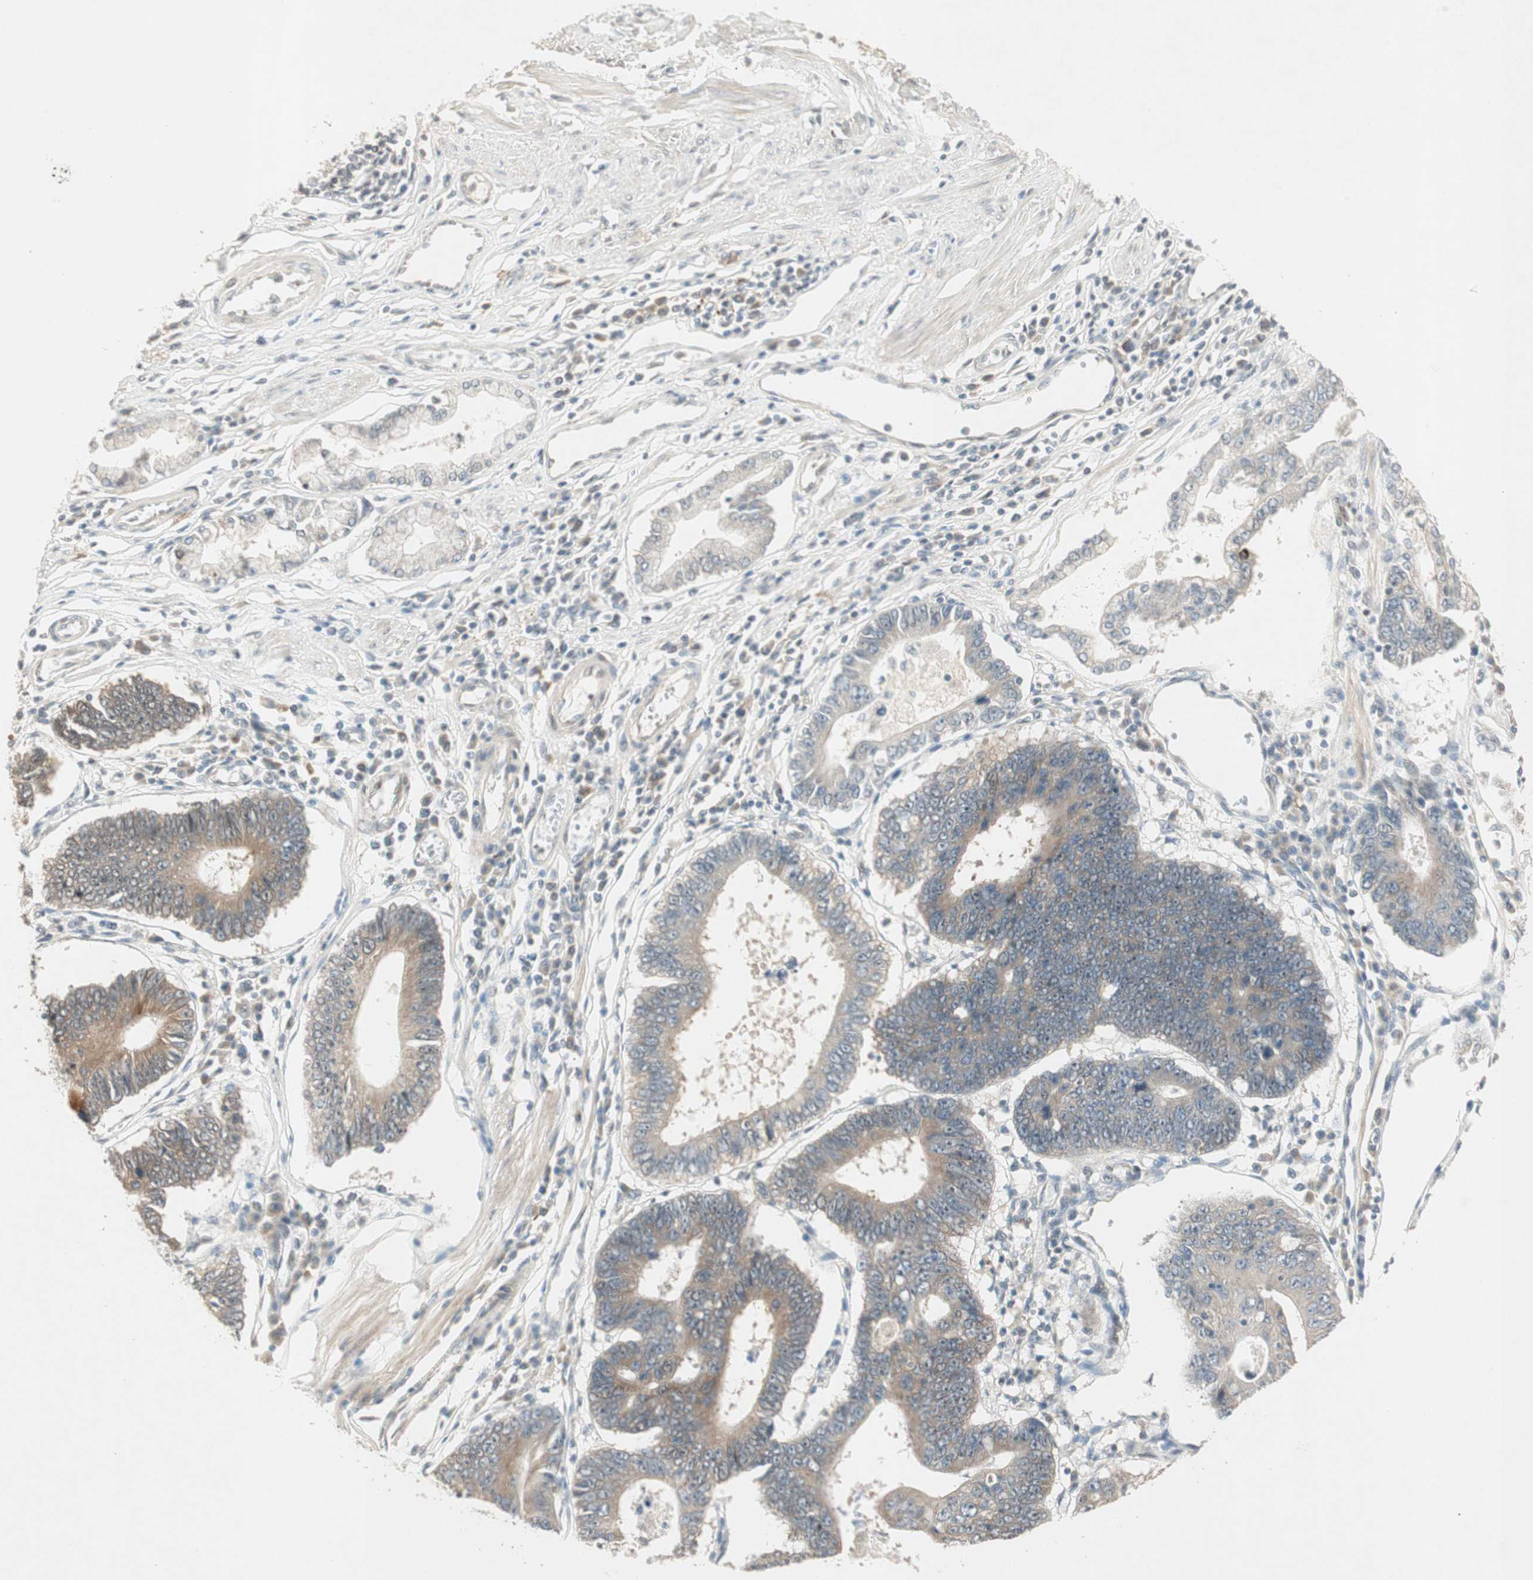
{"staining": {"intensity": "weak", "quantity": "25%-75%", "location": "cytoplasmic/membranous"}, "tissue": "stomach cancer", "cell_type": "Tumor cells", "image_type": "cancer", "snomed": [{"axis": "morphology", "description": "Adenocarcinoma, NOS"}, {"axis": "topography", "description": "Stomach"}], "caption": "The immunohistochemical stain shows weak cytoplasmic/membranous expression in tumor cells of stomach cancer (adenocarcinoma) tissue.", "gene": "ACSL5", "patient": {"sex": "male", "age": 59}}